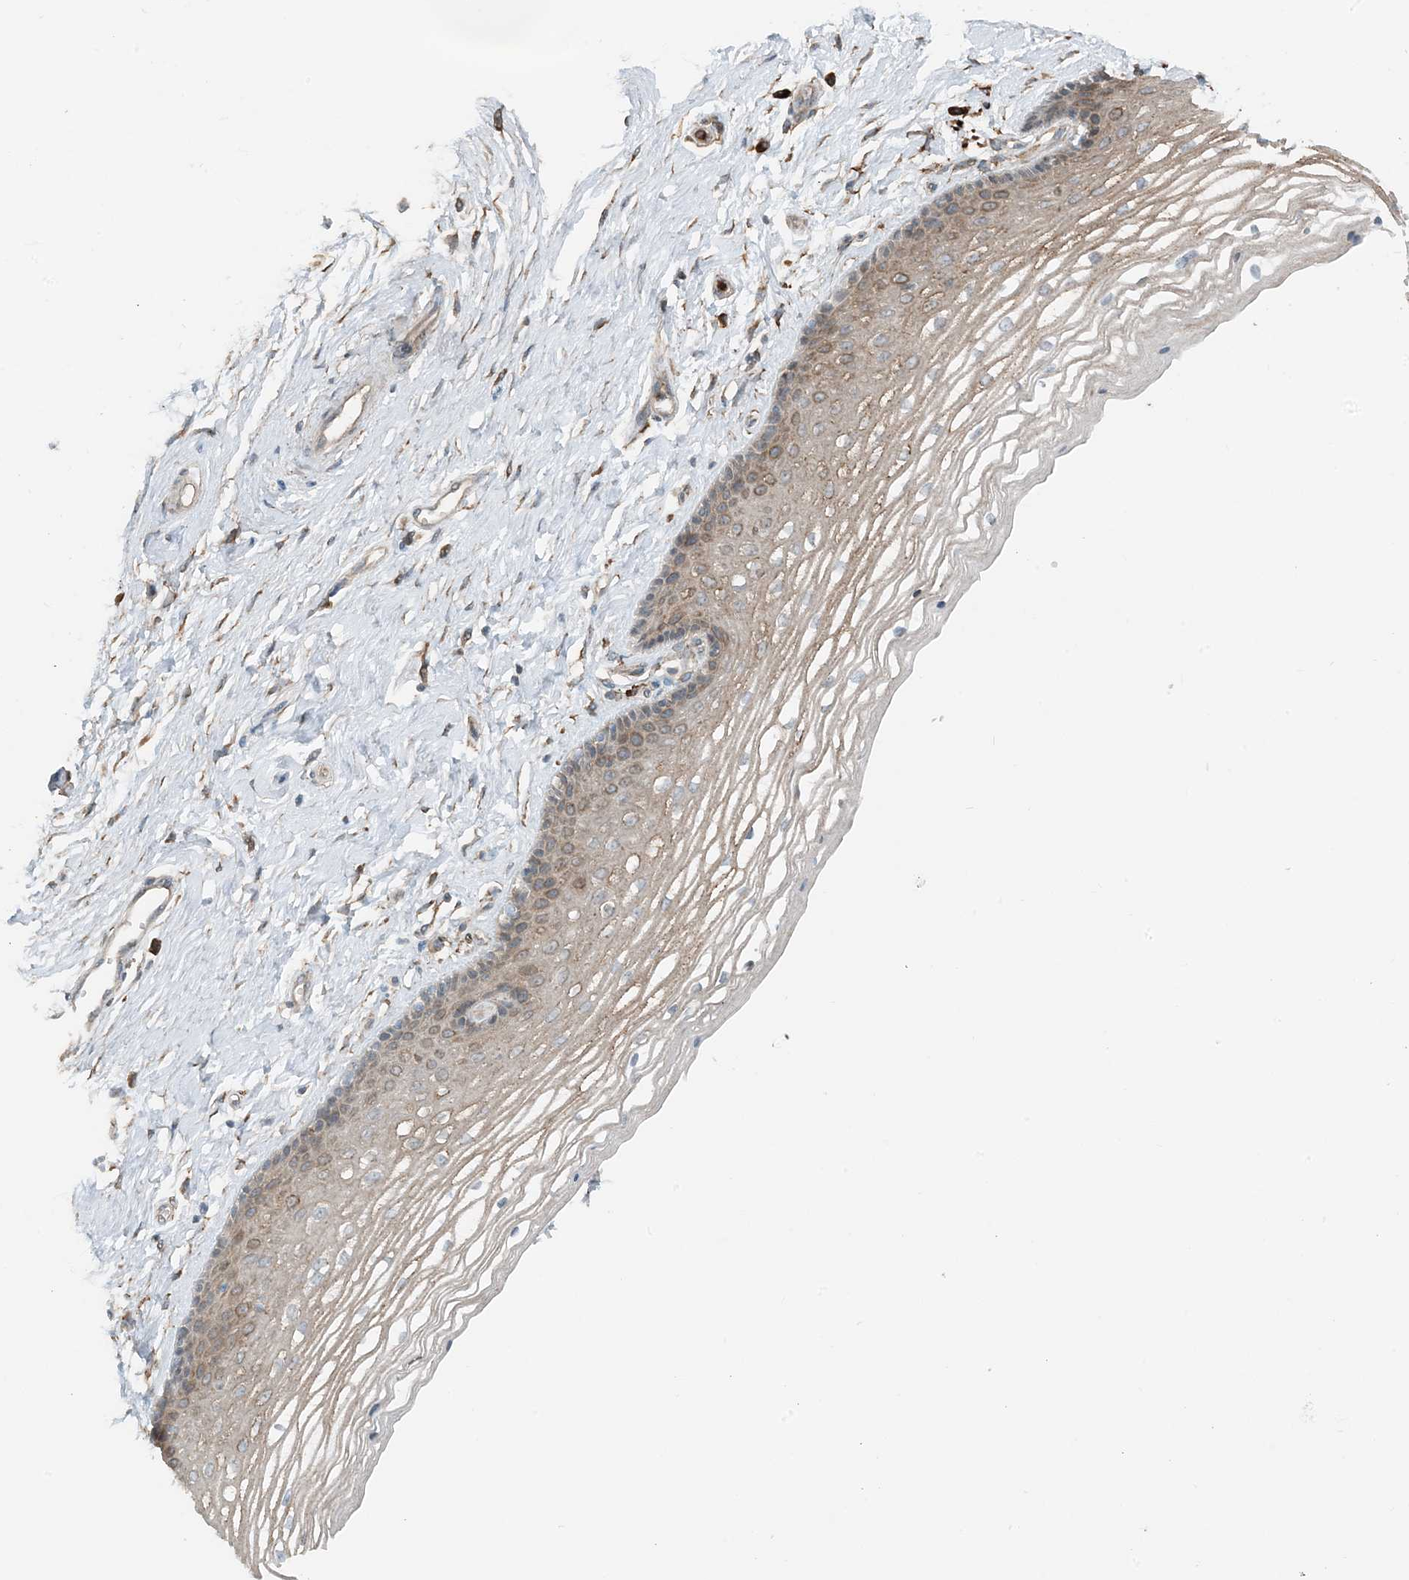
{"staining": {"intensity": "weak", "quantity": "25%-75%", "location": "cytoplasmic/membranous"}, "tissue": "vagina", "cell_type": "Squamous epithelial cells", "image_type": "normal", "snomed": [{"axis": "morphology", "description": "Normal tissue, NOS"}, {"axis": "topography", "description": "Vagina"}], "caption": "A micrograph of vagina stained for a protein exhibits weak cytoplasmic/membranous brown staining in squamous epithelial cells.", "gene": "CERKL", "patient": {"sex": "female", "age": 46}}